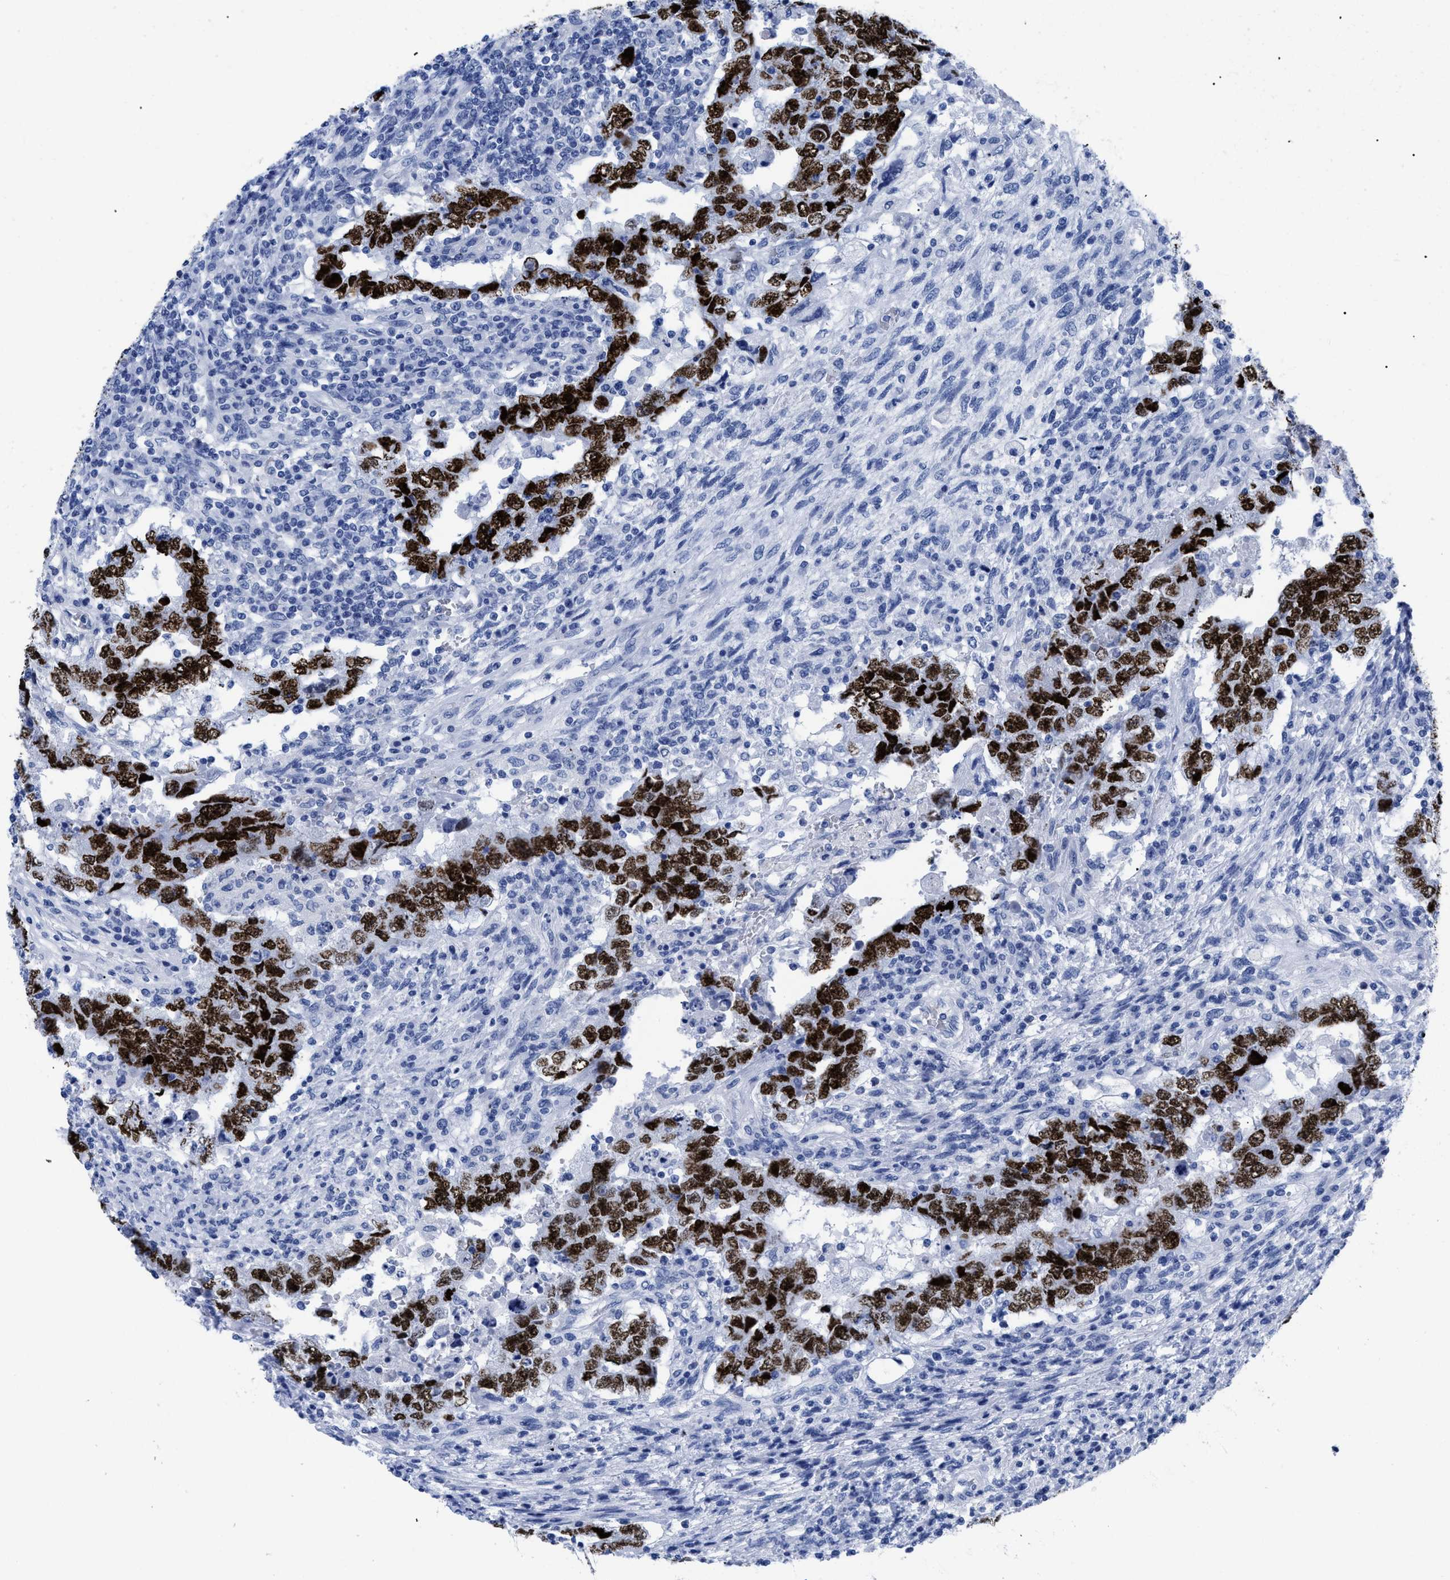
{"staining": {"intensity": "strong", "quantity": ">75%", "location": "nuclear"}, "tissue": "testis cancer", "cell_type": "Tumor cells", "image_type": "cancer", "snomed": [{"axis": "morphology", "description": "Carcinoma, Embryonal, NOS"}, {"axis": "topography", "description": "Testis"}], "caption": "A histopathology image of human embryonal carcinoma (testis) stained for a protein reveals strong nuclear brown staining in tumor cells. (Brightfield microscopy of DAB IHC at high magnification).", "gene": "DUSP26", "patient": {"sex": "male", "age": 26}}